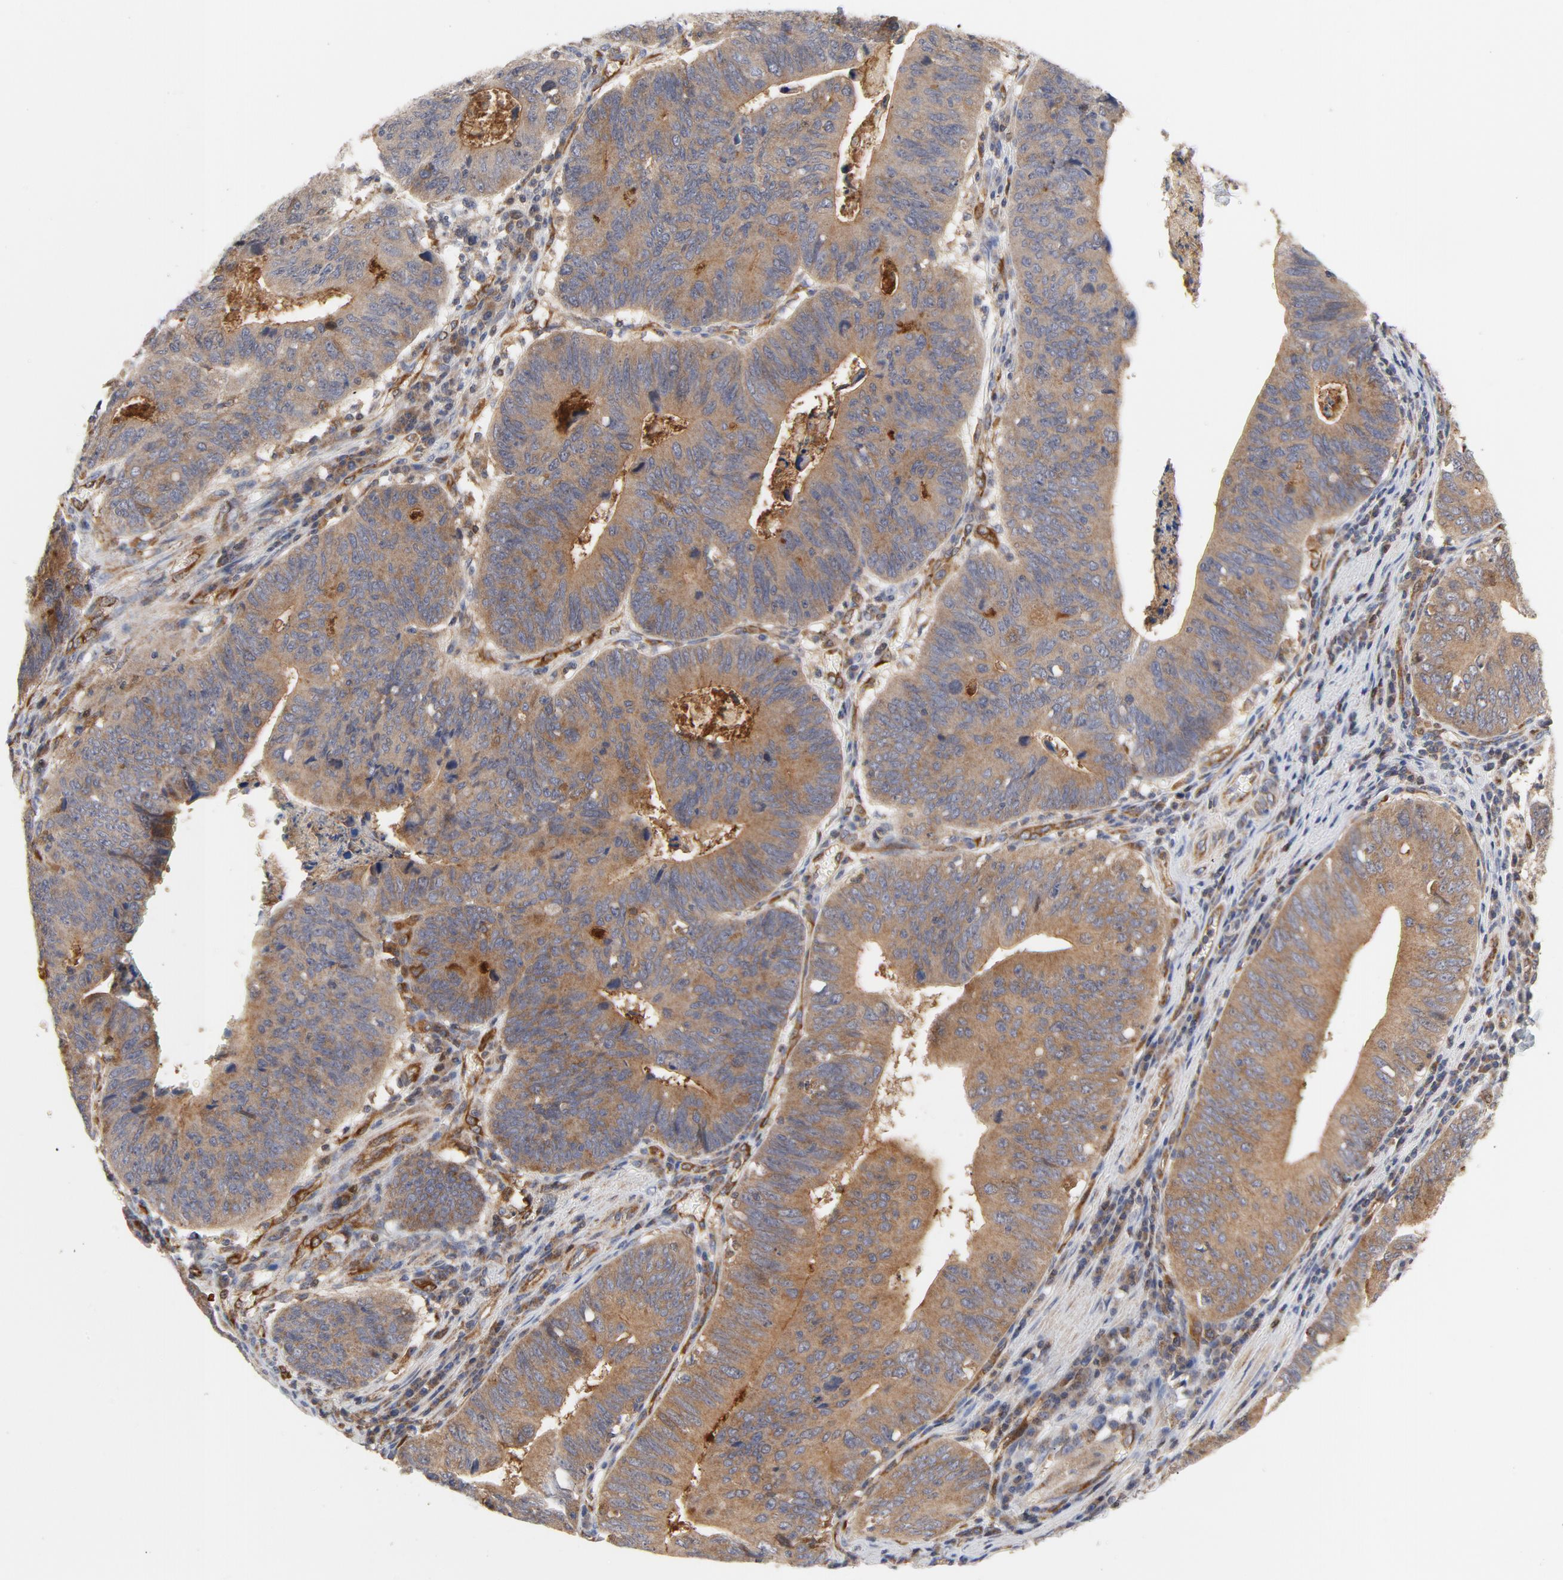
{"staining": {"intensity": "moderate", "quantity": ">75%", "location": "cytoplasmic/membranous"}, "tissue": "stomach cancer", "cell_type": "Tumor cells", "image_type": "cancer", "snomed": [{"axis": "morphology", "description": "Adenocarcinoma, NOS"}, {"axis": "topography", "description": "Stomach"}], "caption": "Tumor cells reveal medium levels of moderate cytoplasmic/membranous staining in about >75% of cells in human adenocarcinoma (stomach).", "gene": "RAPGEF4", "patient": {"sex": "male", "age": 59}}